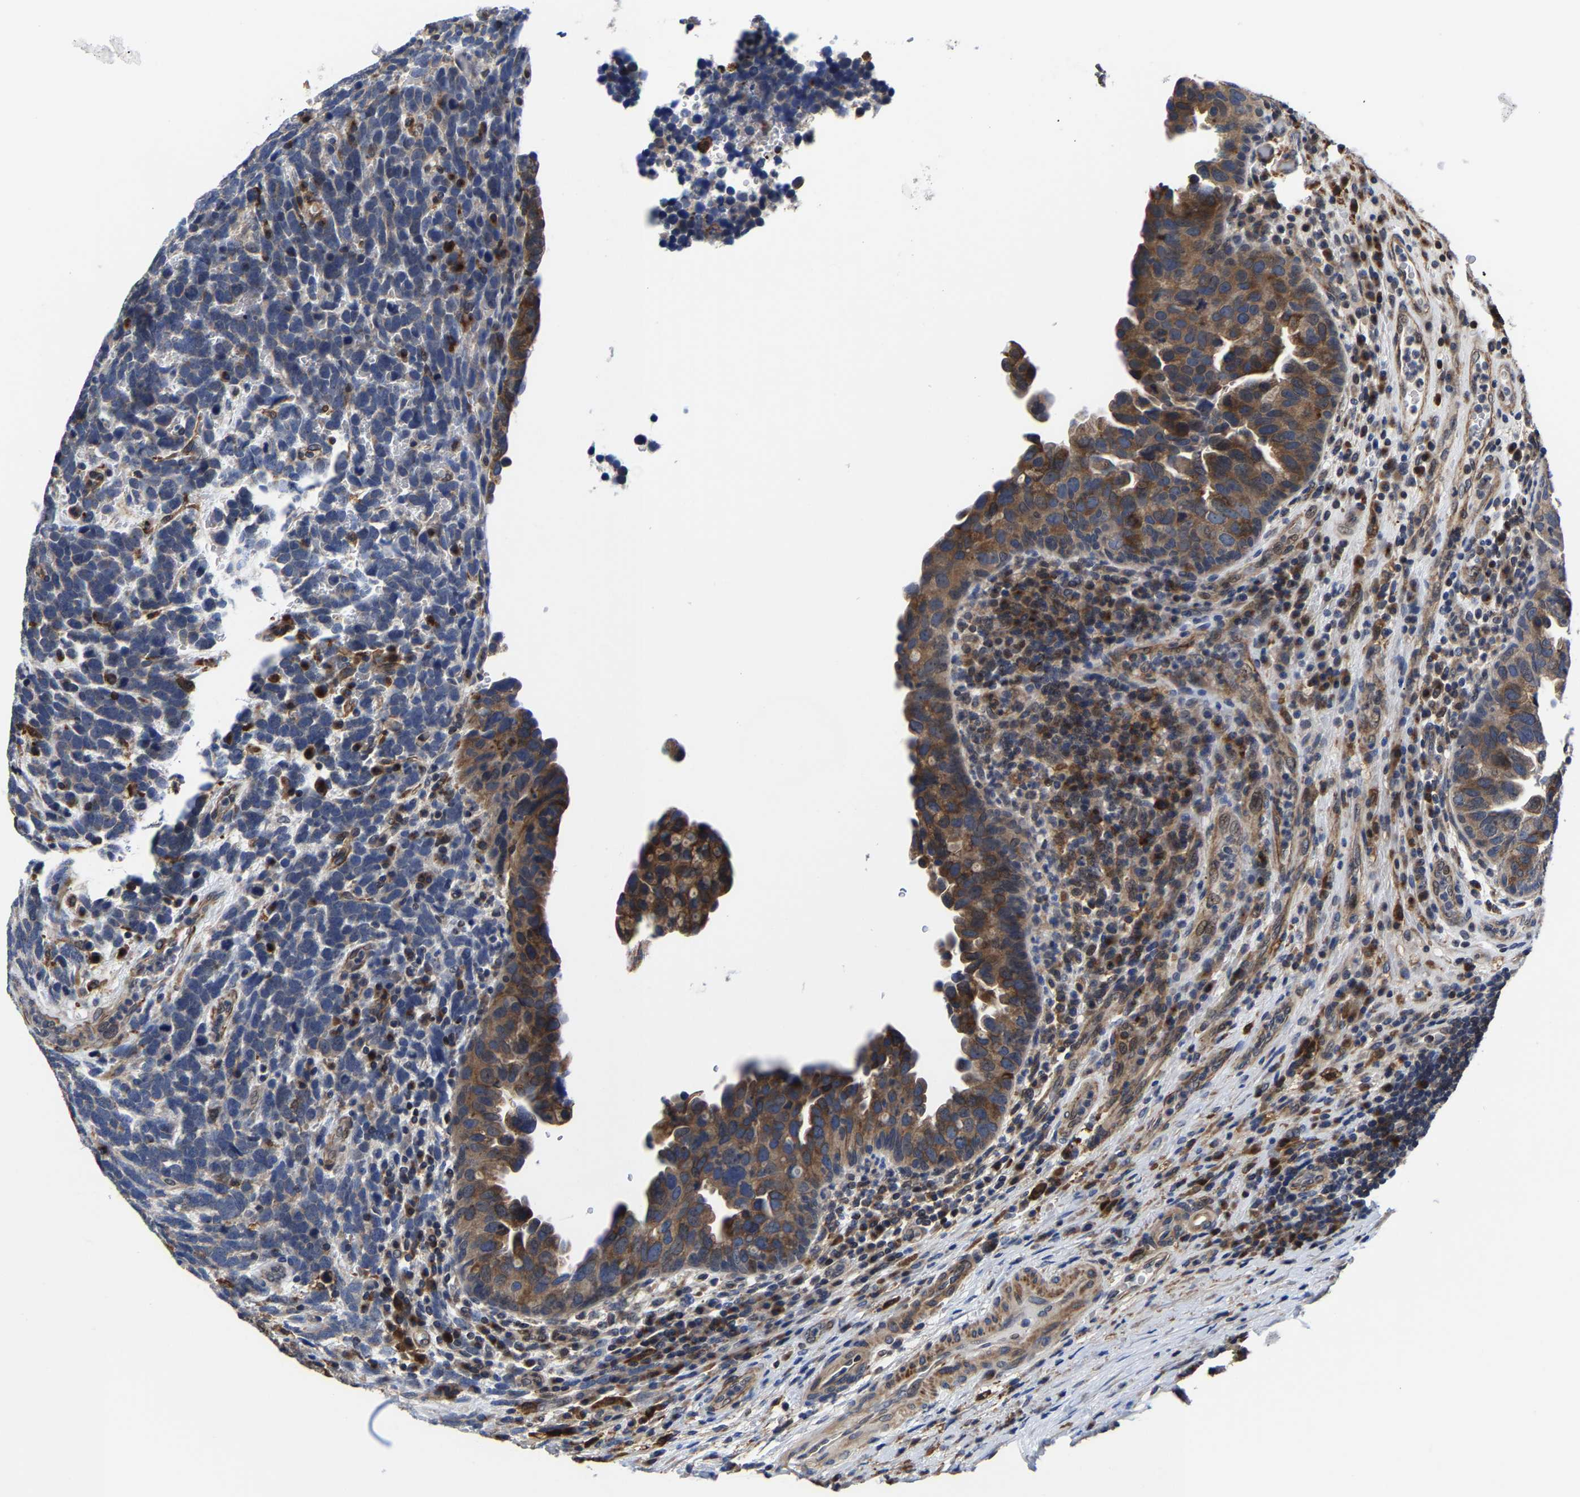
{"staining": {"intensity": "weak", "quantity": "<25%", "location": "cytoplasmic/membranous"}, "tissue": "urothelial cancer", "cell_type": "Tumor cells", "image_type": "cancer", "snomed": [{"axis": "morphology", "description": "Urothelial carcinoma, High grade"}, {"axis": "topography", "description": "Urinary bladder"}], "caption": "An immunohistochemistry micrograph of high-grade urothelial carcinoma is shown. There is no staining in tumor cells of high-grade urothelial carcinoma.", "gene": "PFKFB3", "patient": {"sex": "female", "age": 82}}